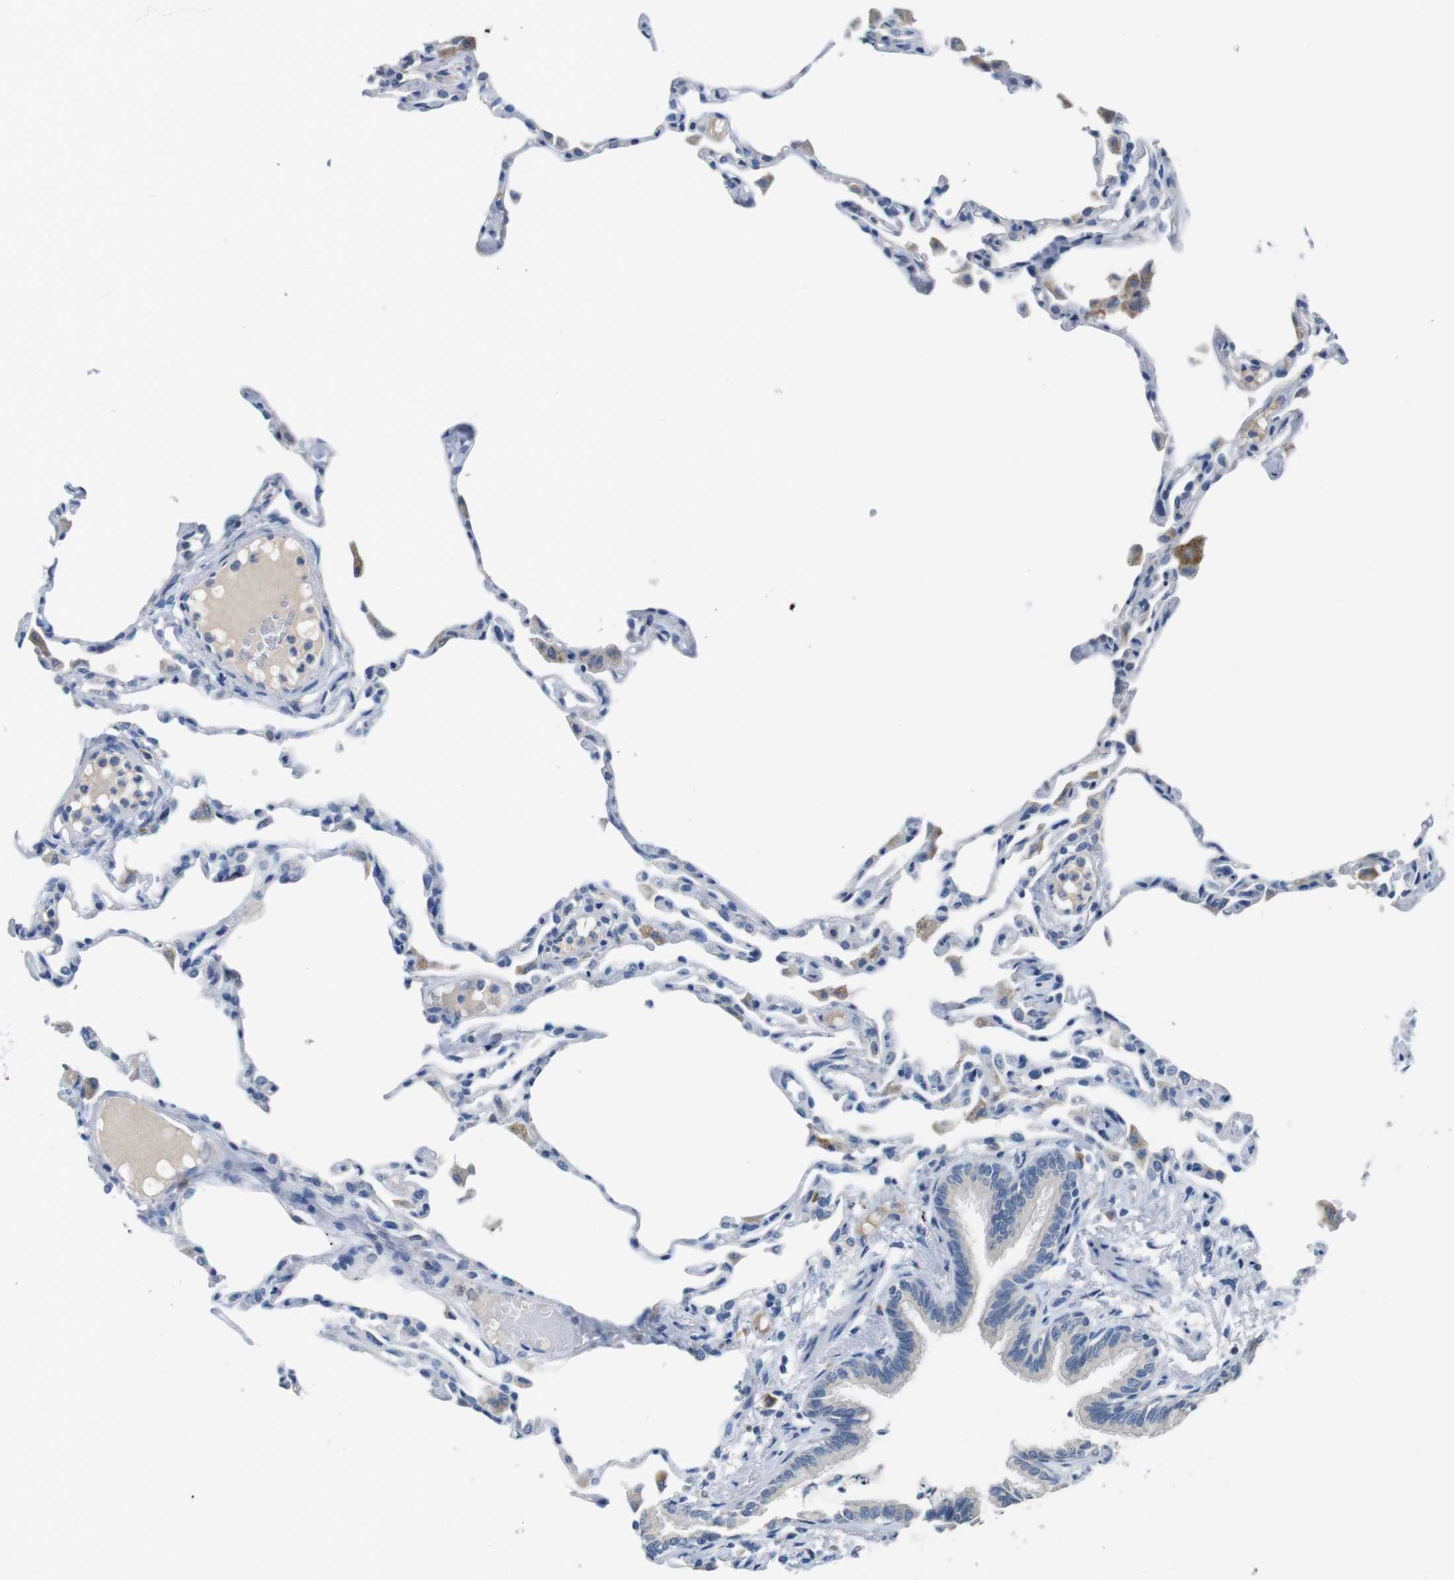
{"staining": {"intensity": "negative", "quantity": "none", "location": "none"}, "tissue": "lung", "cell_type": "Alveolar cells", "image_type": "normal", "snomed": [{"axis": "morphology", "description": "Normal tissue, NOS"}, {"axis": "topography", "description": "Lung"}], "caption": "Lung stained for a protein using immunohistochemistry displays no expression alveolar cells.", "gene": "SLC2A8", "patient": {"sex": "female", "age": 49}}